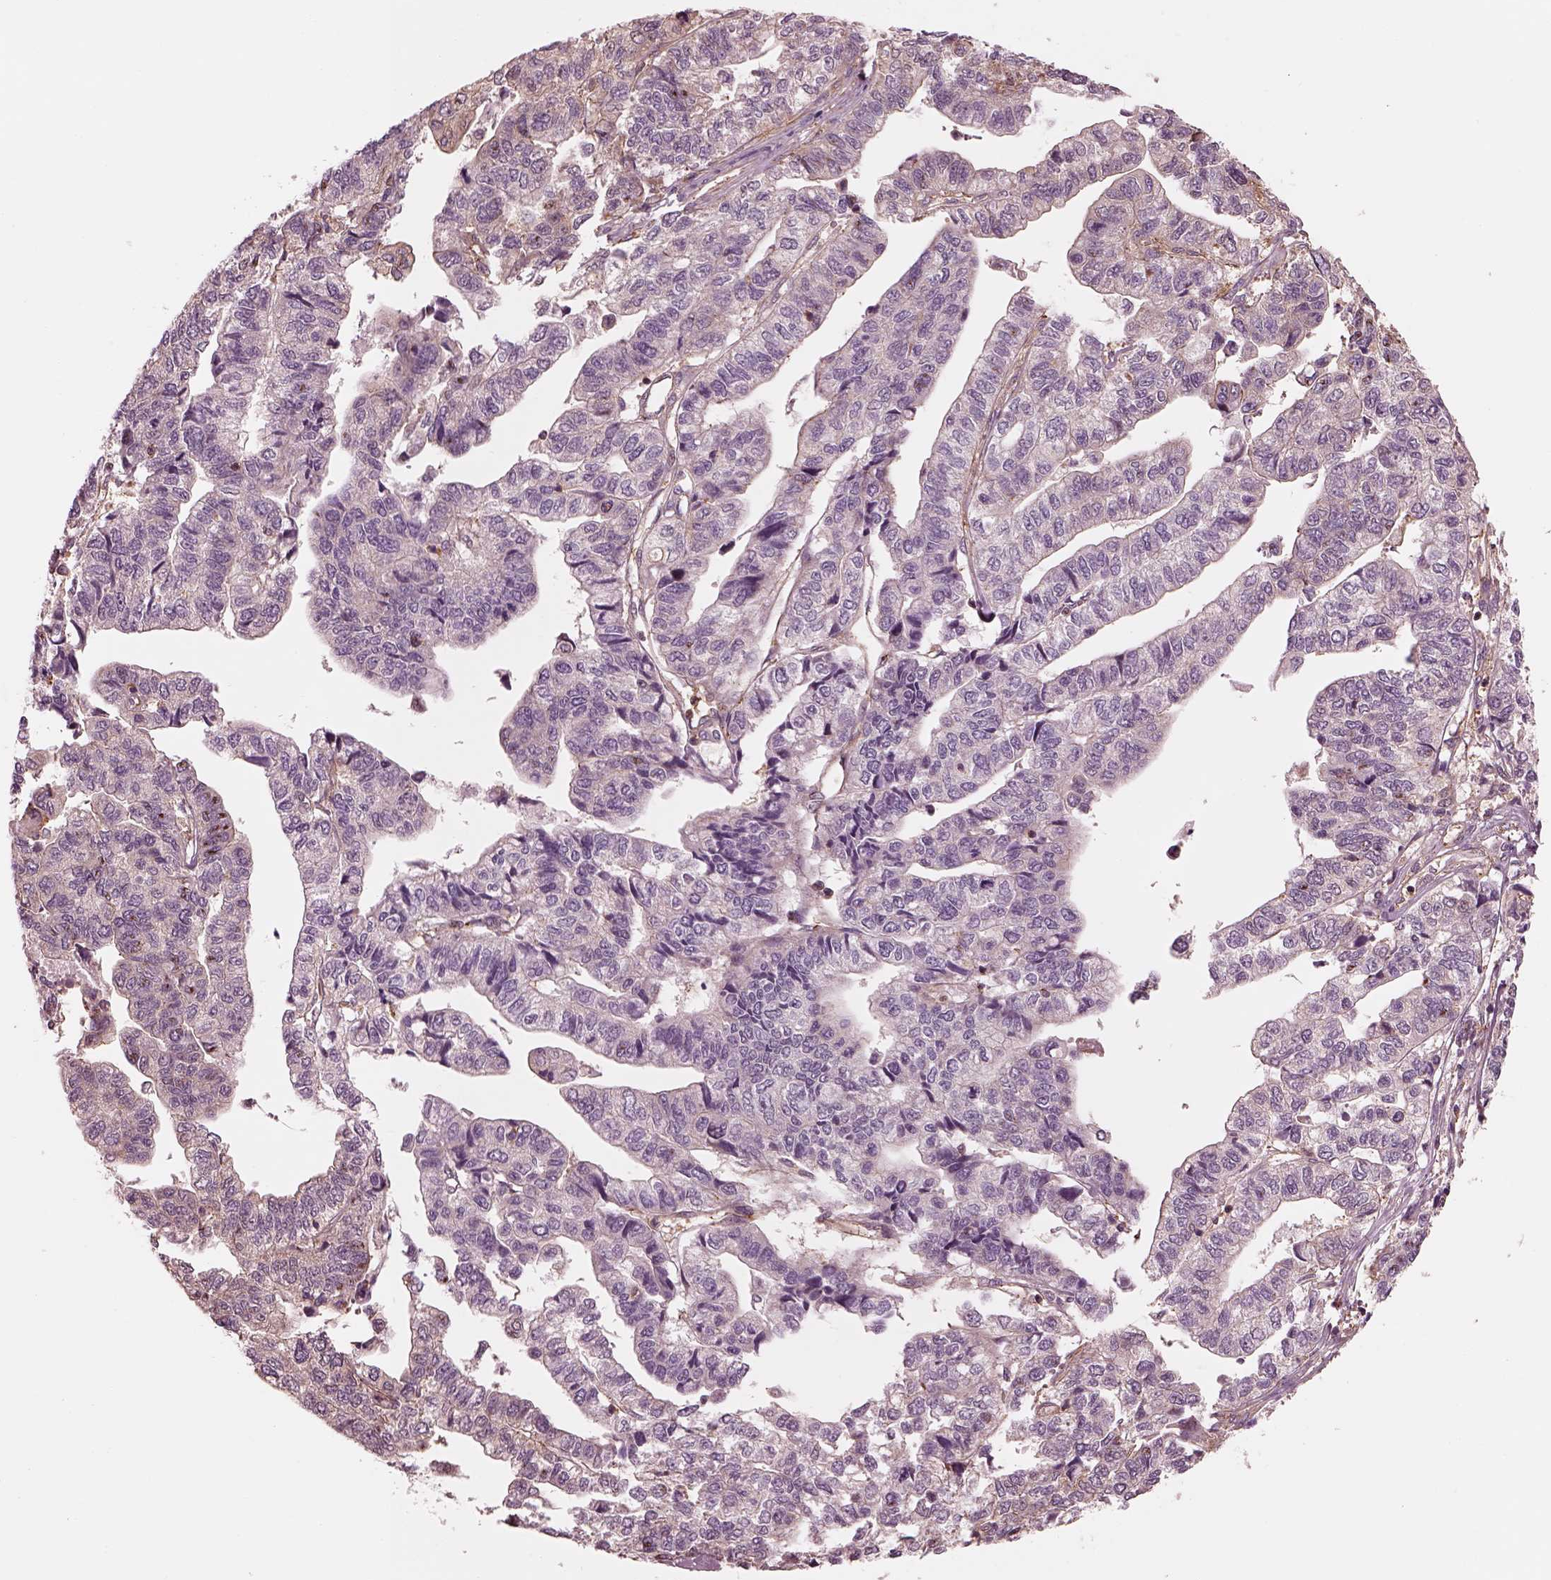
{"staining": {"intensity": "negative", "quantity": "none", "location": "none"}, "tissue": "stomach cancer", "cell_type": "Tumor cells", "image_type": "cancer", "snomed": [{"axis": "morphology", "description": "Adenocarcinoma, NOS"}, {"axis": "topography", "description": "Stomach, upper"}], "caption": "Human stomach adenocarcinoma stained for a protein using immunohistochemistry demonstrates no positivity in tumor cells.", "gene": "STK33", "patient": {"sex": "female", "age": 67}}